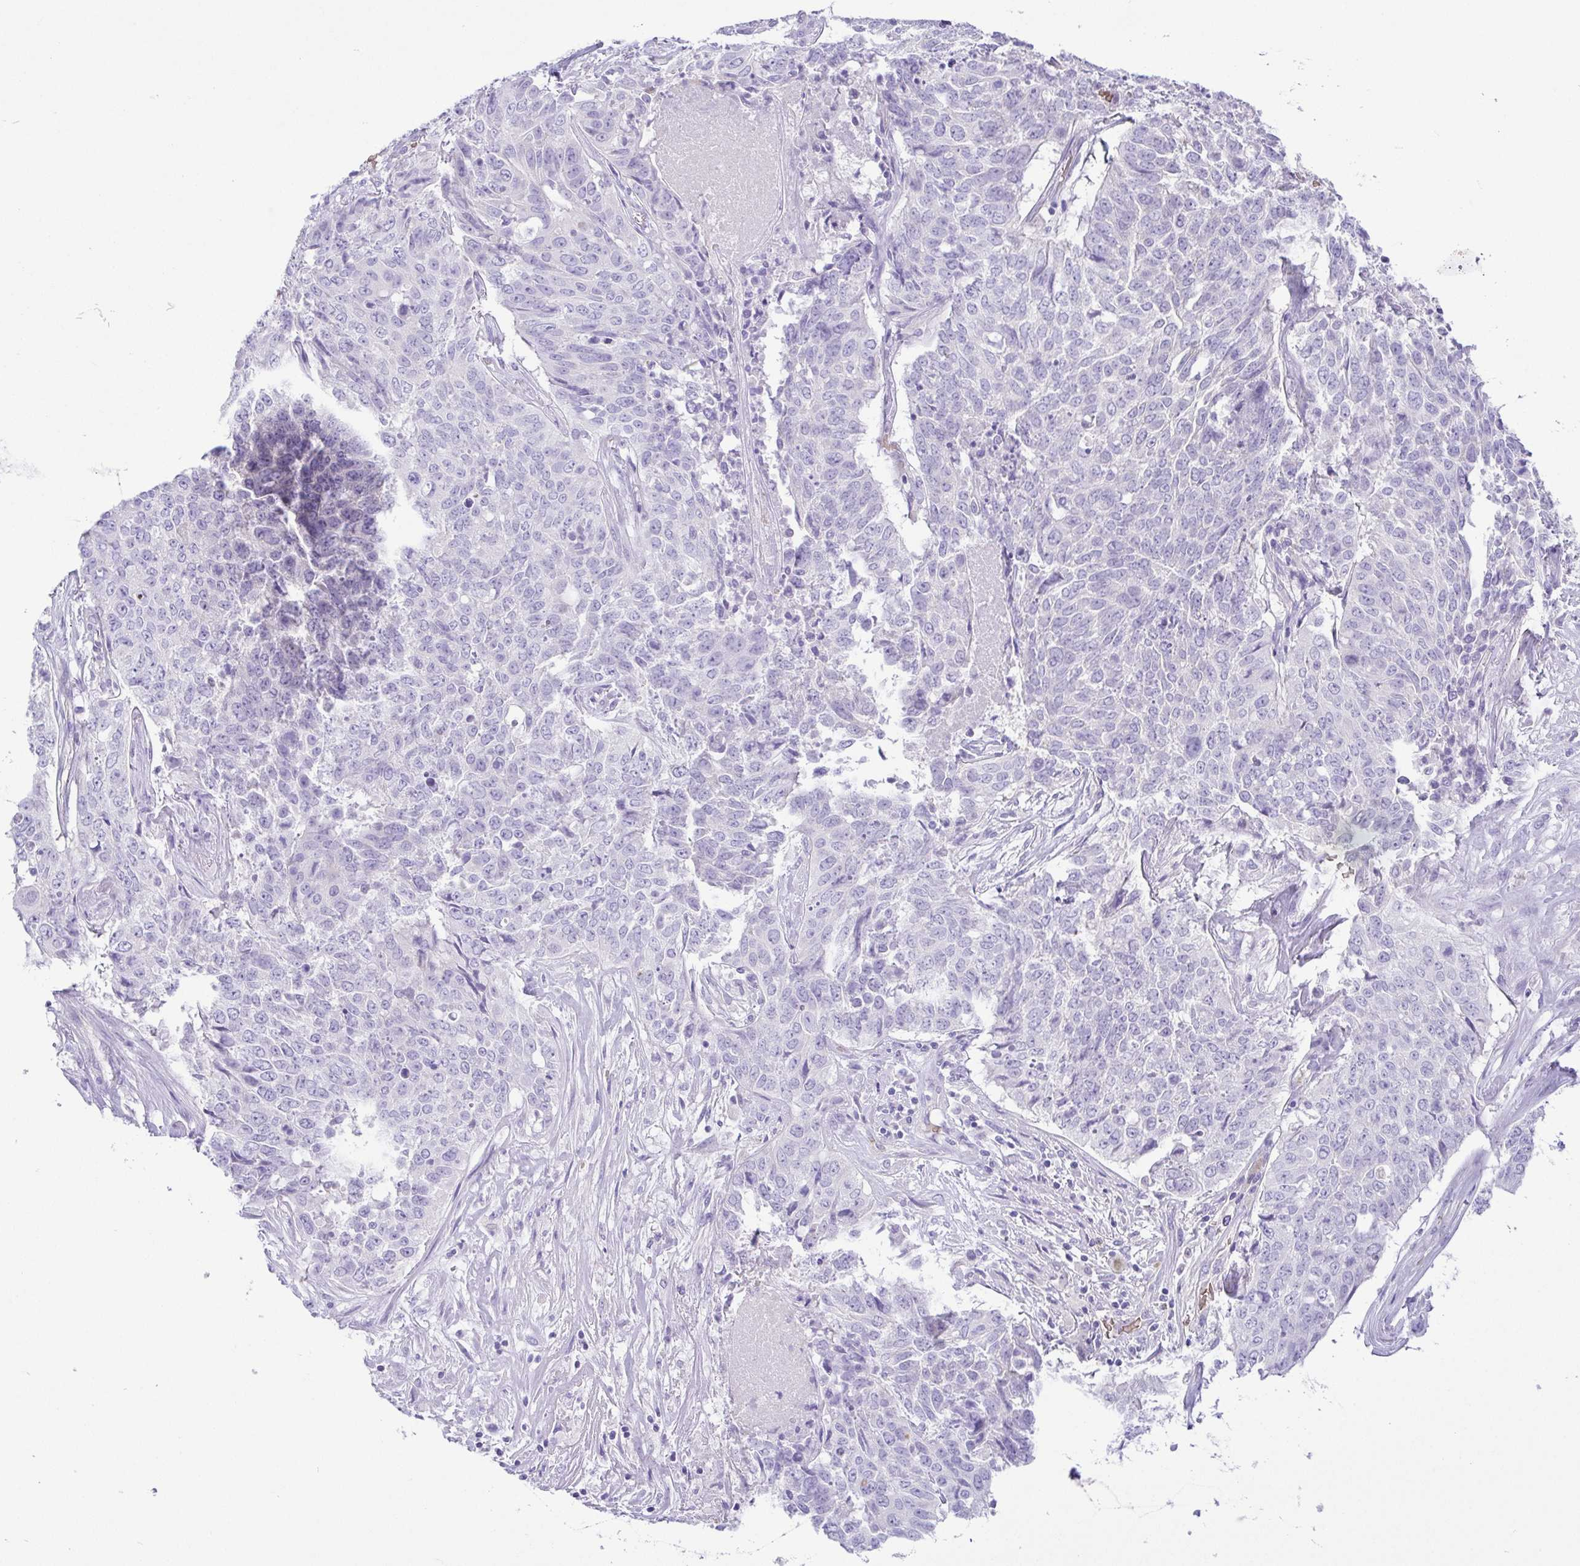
{"staining": {"intensity": "negative", "quantity": "none", "location": "none"}, "tissue": "lung cancer", "cell_type": "Tumor cells", "image_type": "cancer", "snomed": [{"axis": "morphology", "description": "Normal tissue, NOS"}, {"axis": "morphology", "description": "Squamous cell carcinoma, NOS"}, {"axis": "topography", "description": "Bronchus"}, {"axis": "topography", "description": "Lung"}], "caption": "Immunohistochemistry micrograph of human squamous cell carcinoma (lung) stained for a protein (brown), which reveals no staining in tumor cells.", "gene": "EPB42", "patient": {"sex": "male", "age": 64}}